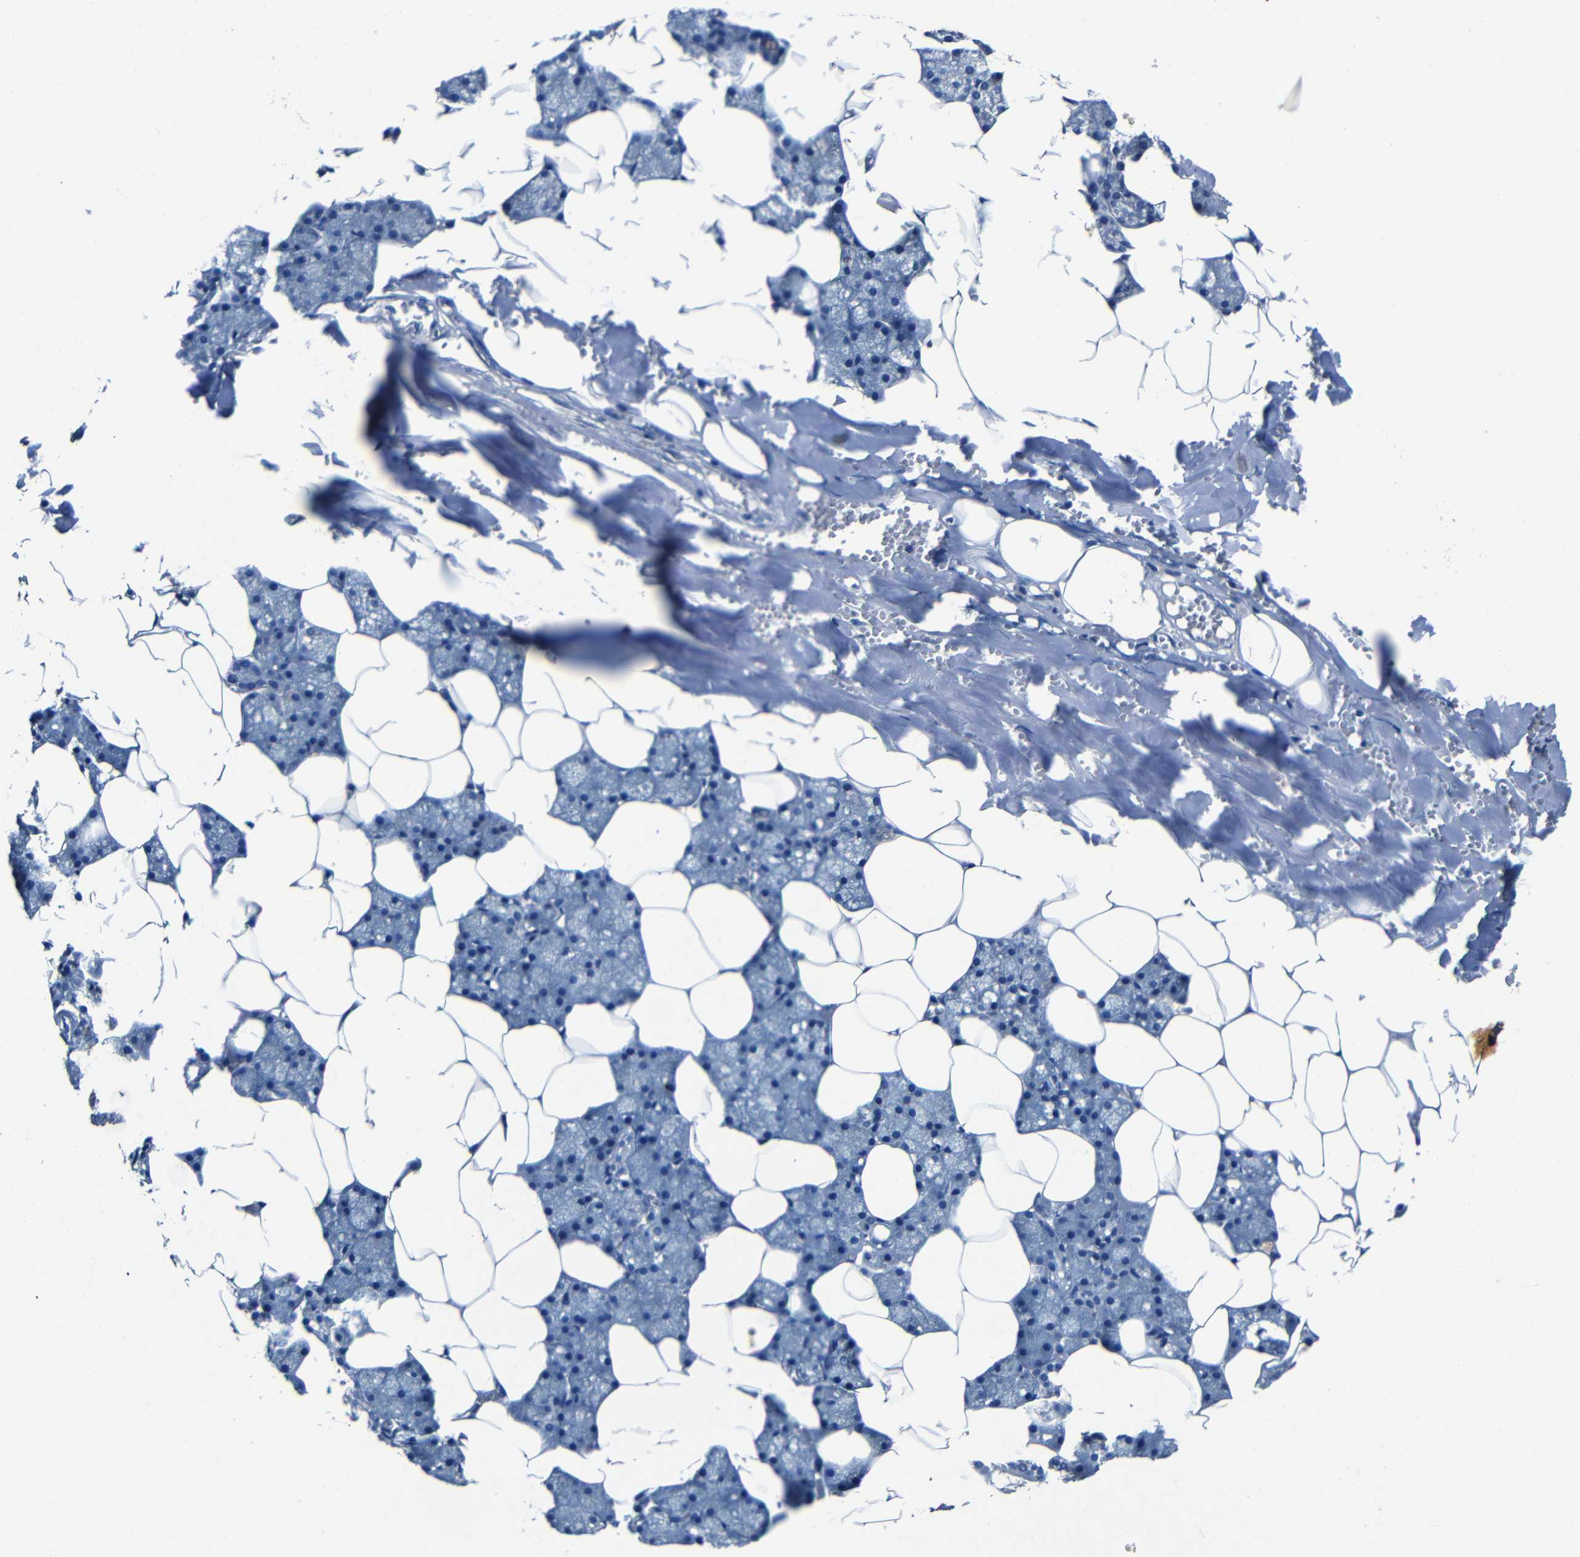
{"staining": {"intensity": "negative", "quantity": "none", "location": "none"}, "tissue": "salivary gland", "cell_type": "Glandular cells", "image_type": "normal", "snomed": [{"axis": "morphology", "description": "Normal tissue, NOS"}, {"axis": "topography", "description": "Salivary gland"}], "caption": "Glandular cells are negative for protein expression in unremarkable human salivary gland. (DAB (3,3'-diaminobenzidine) IHC, high magnification).", "gene": "NCMAP", "patient": {"sex": "male", "age": 62}}